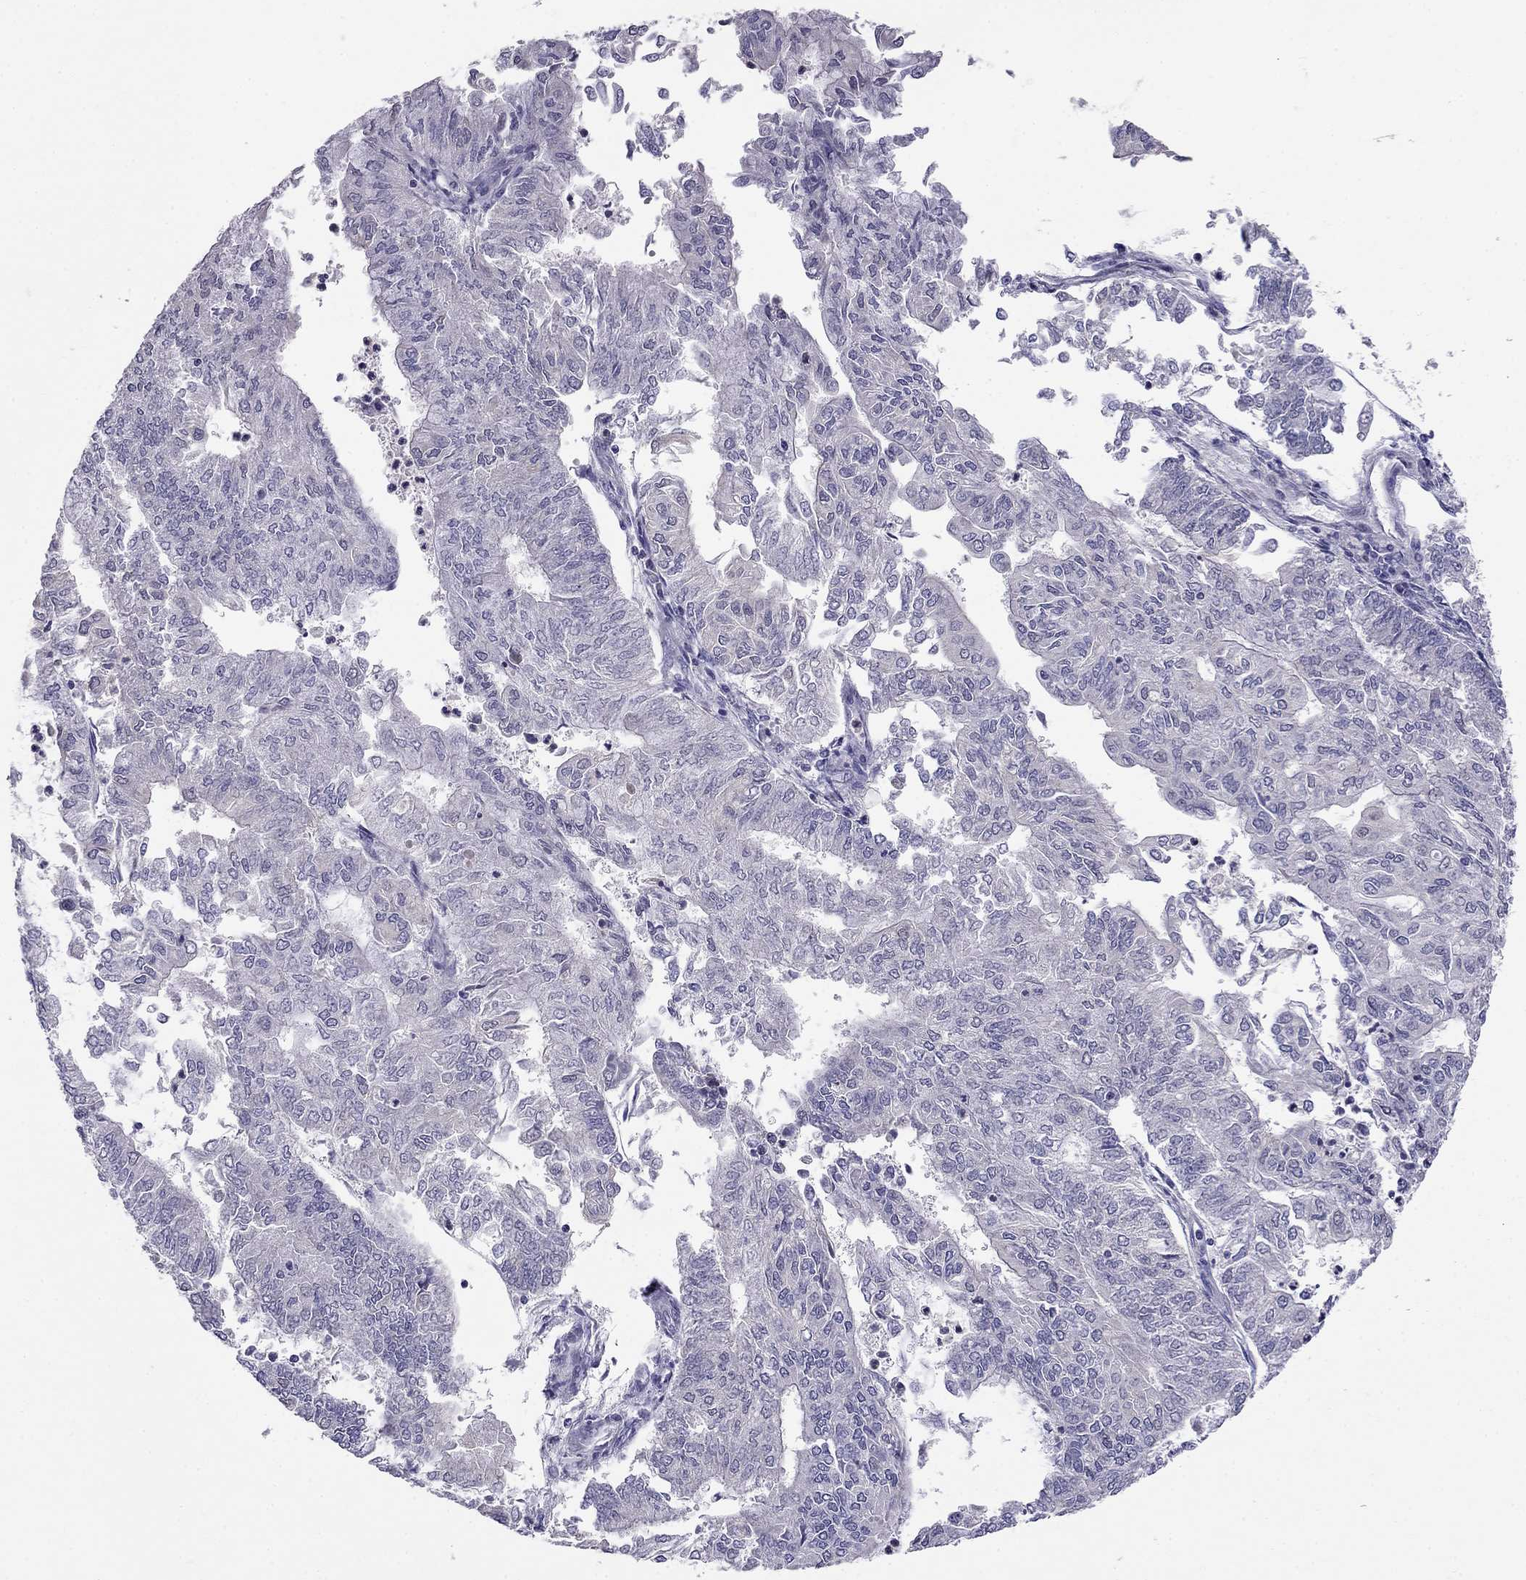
{"staining": {"intensity": "negative", "quantity": "none", "location": "none"}, "tissue": "endometrial cancer", "cell_type": "Tumor cells", "image_type": "cancer", "snomed": [{"axis": "morphology", "description": "Adenocarcinoma, NOS"}, {"axis": "topography", "description": "Endometrium"}], "caption": "Endometrial cancer was stained to show a protein in brown. There is no significant staining in tumor cells.", "gene": "LRRC39", "patient": {"sex": "female", "age": 59}}